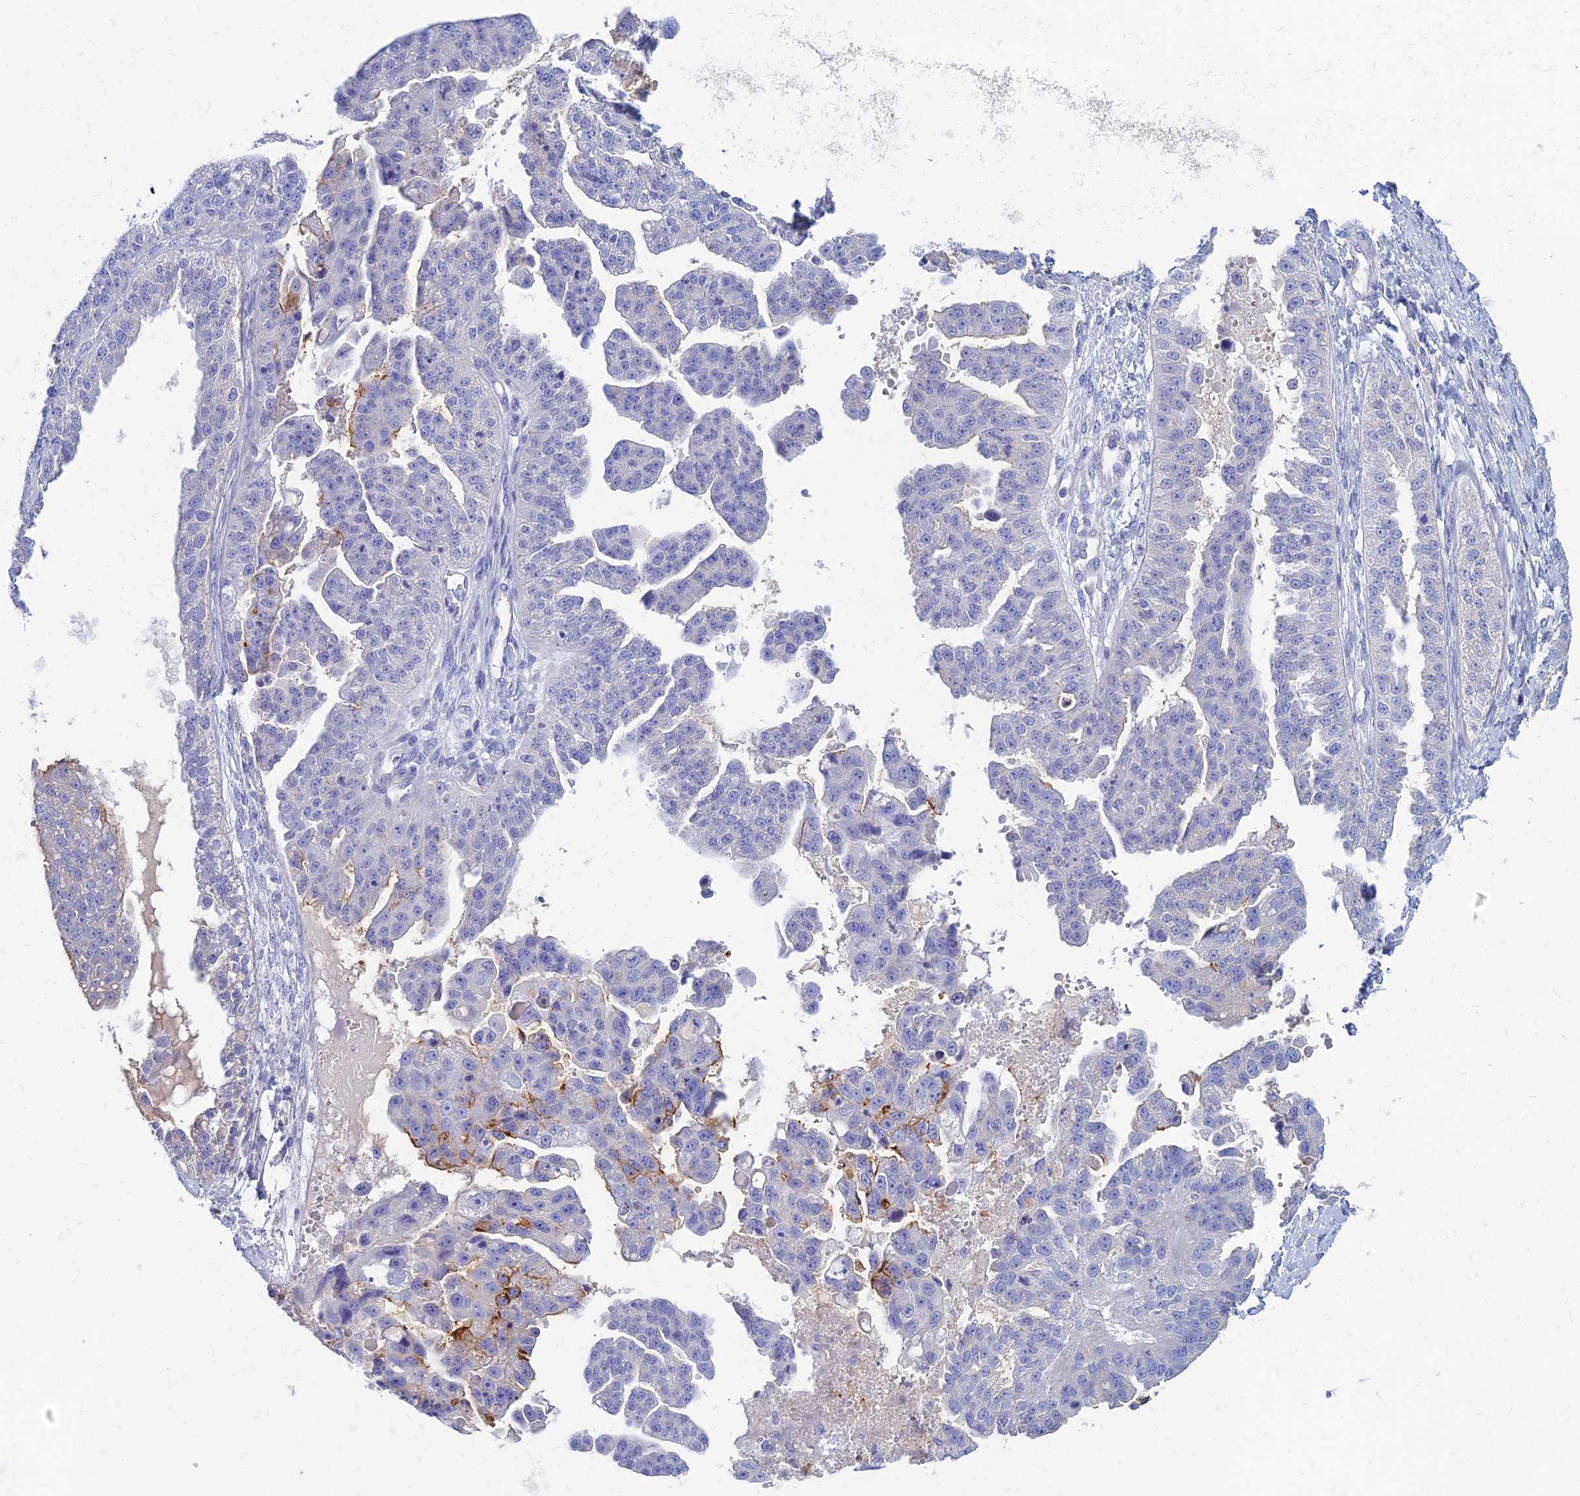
{"staining": {"intensity": "moderate", "quantity": "<25%", "location": "cytoplasmic/membranous"}, "tissue": "ovarian cancer", "cell_type": "Tumor cells", "image_type": "cancer", "snomed": [{"axis": "morphology", "description": "Cystadenocarcinoma, serous, NOS"}, {"axis": "topography", "description": "Ovary"}], "caption": "Serous cystadenocarcinoma (ovarian) was stained to show a protein in brown. There is low levels of moderate cytoplasmic/membranous positivity in approximately <25% of tumor cells. The protein of interest is stained brown, and the nuclei are stained in blue (DAB IHC with brightfield microscopy, high magnification).", "gene": "ZNF552", "patient": {"sex": "female", "age": 58}}